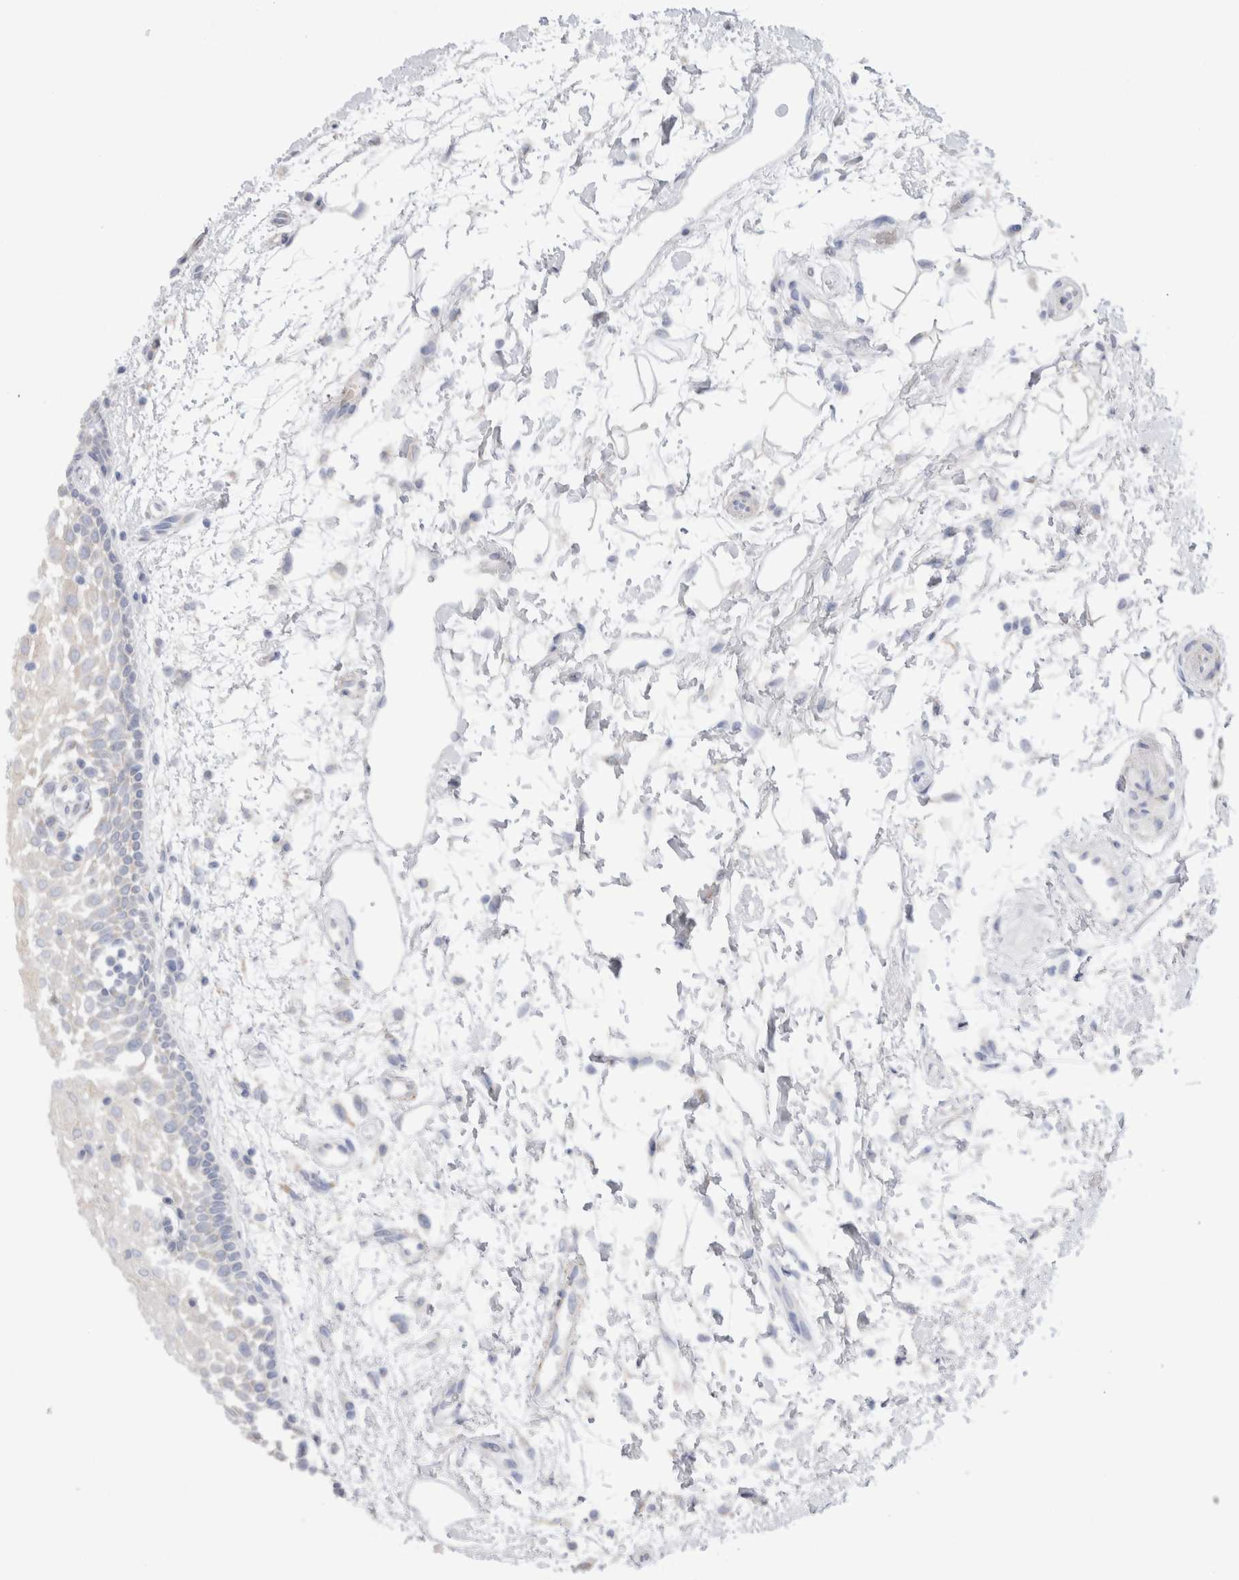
{"staining": {"intensity": "weak", "quantity": "25%-75%", "location": "cytoplasmic/membranous"}, "tissue": "oral mucosa", "cell_type": "Squamous epithelial cells", "image_type": "normal", "snomed": [{"axis": "morphology", "description": "Normal tissue, NOS"}, {"axis": "topography", "description": "Skeletal muscle"}, {"axis": "topography", "description": "Oral tissue"}, {"axis": "topography", "description": "Peripheral nerve tissue"}], "caption": "High-power microscopy captured an IHC micrograph of unremarkable oral mucosa, revealing weak cytoplasmic/membranous positivity in approximately 25%-75% of squamous epithelial cells.", "gene": "NDOR1", "patient": {"sex": "female", "age": 84}}